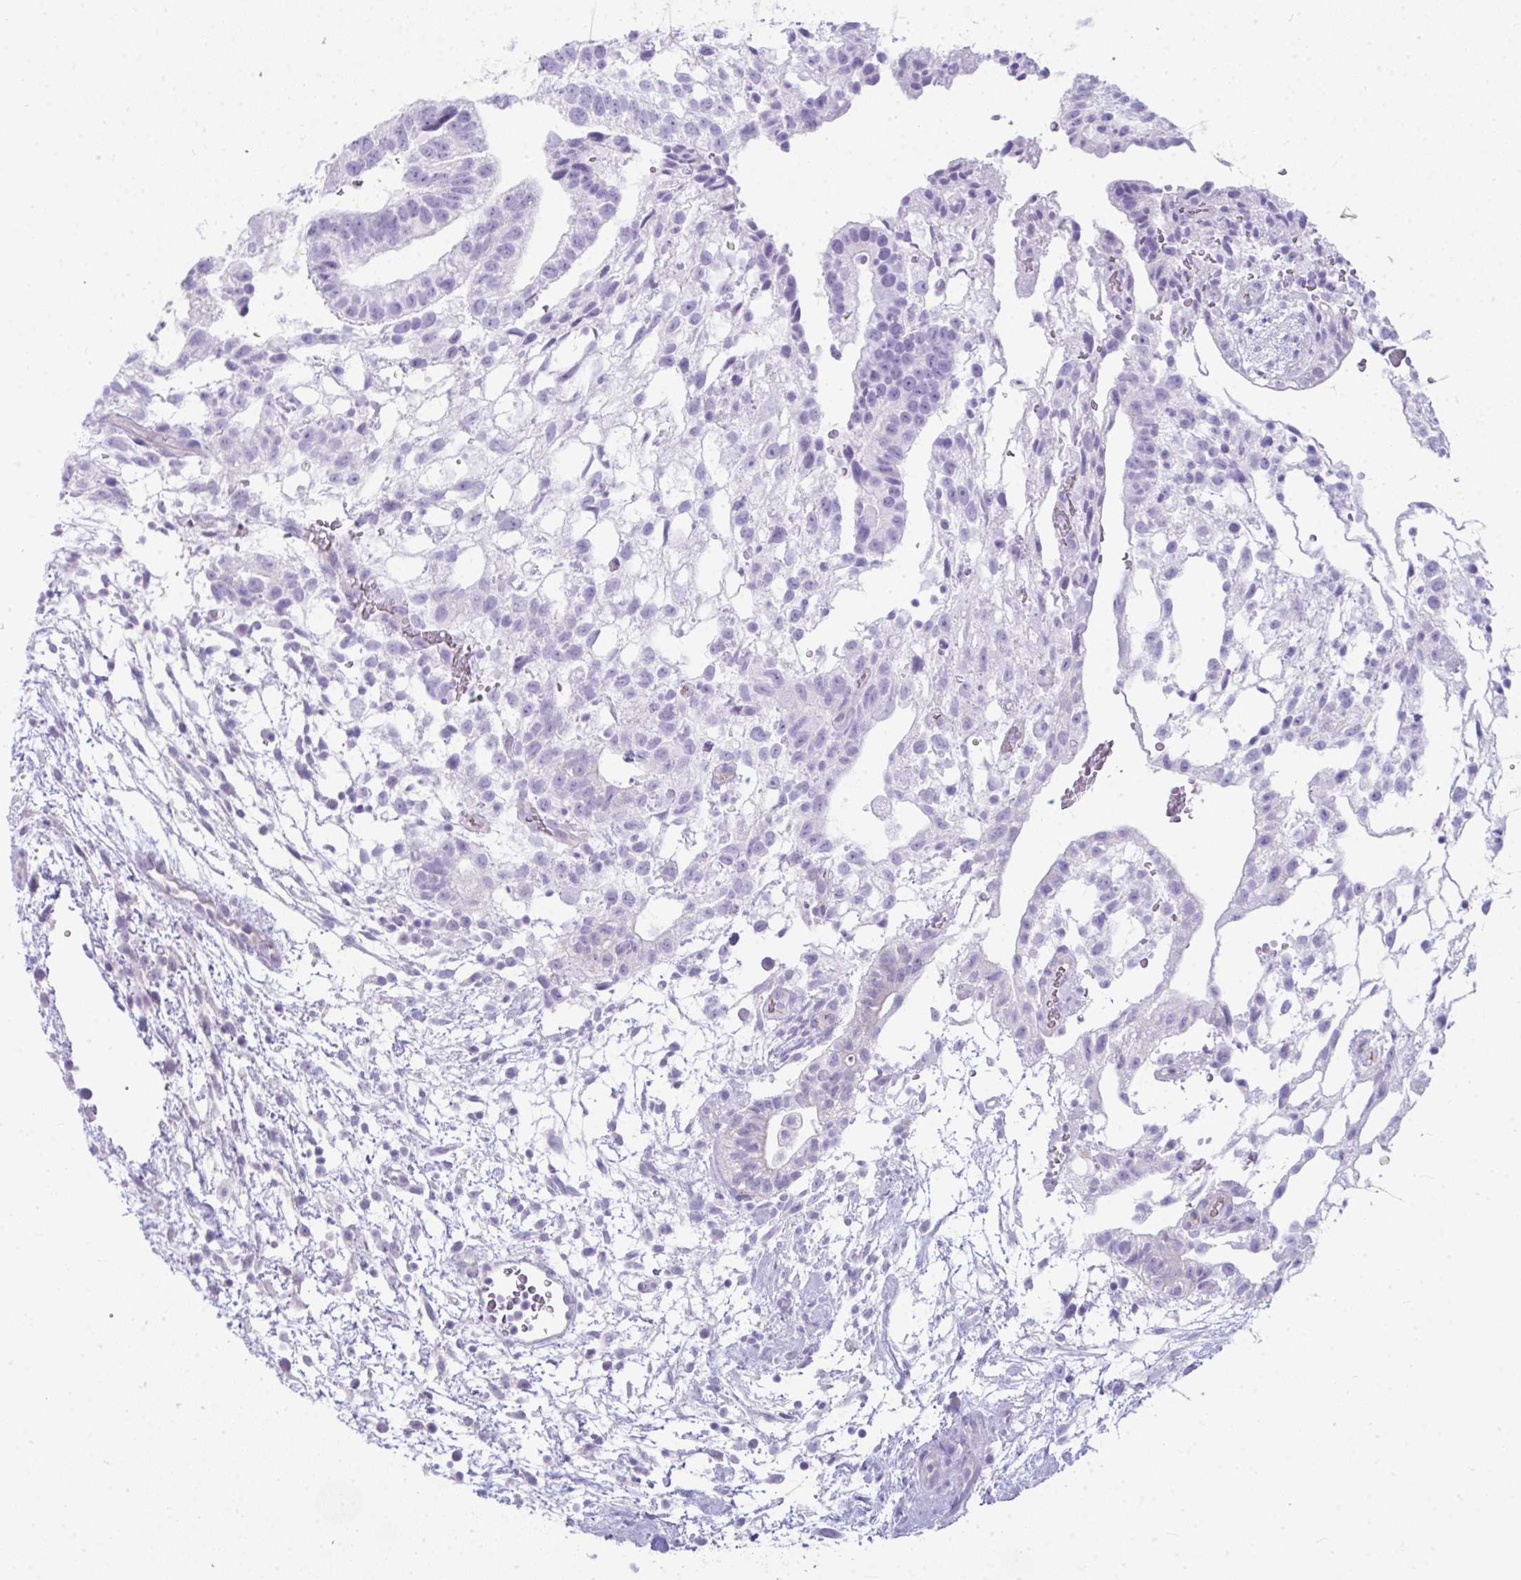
{"staining": {"intensity": "negative", "quantity": "none", "location": "none"}, "tissue": "testis cancer", "cell_type": "Tumor cells", "image_type": "cancer", "snomed": [{"axis": "morphology", "description": "Carcinoma, Embryonal, NOS"}, {"axis": "topography", "description": "Testis"}], "caption": "This is an immunohistochemistry histopathology image of human testis embryonal carcinoma. There is no expression in tumor cells.", "gene": "RASL10A", "patient": {"sex": "male", "age": 32}}